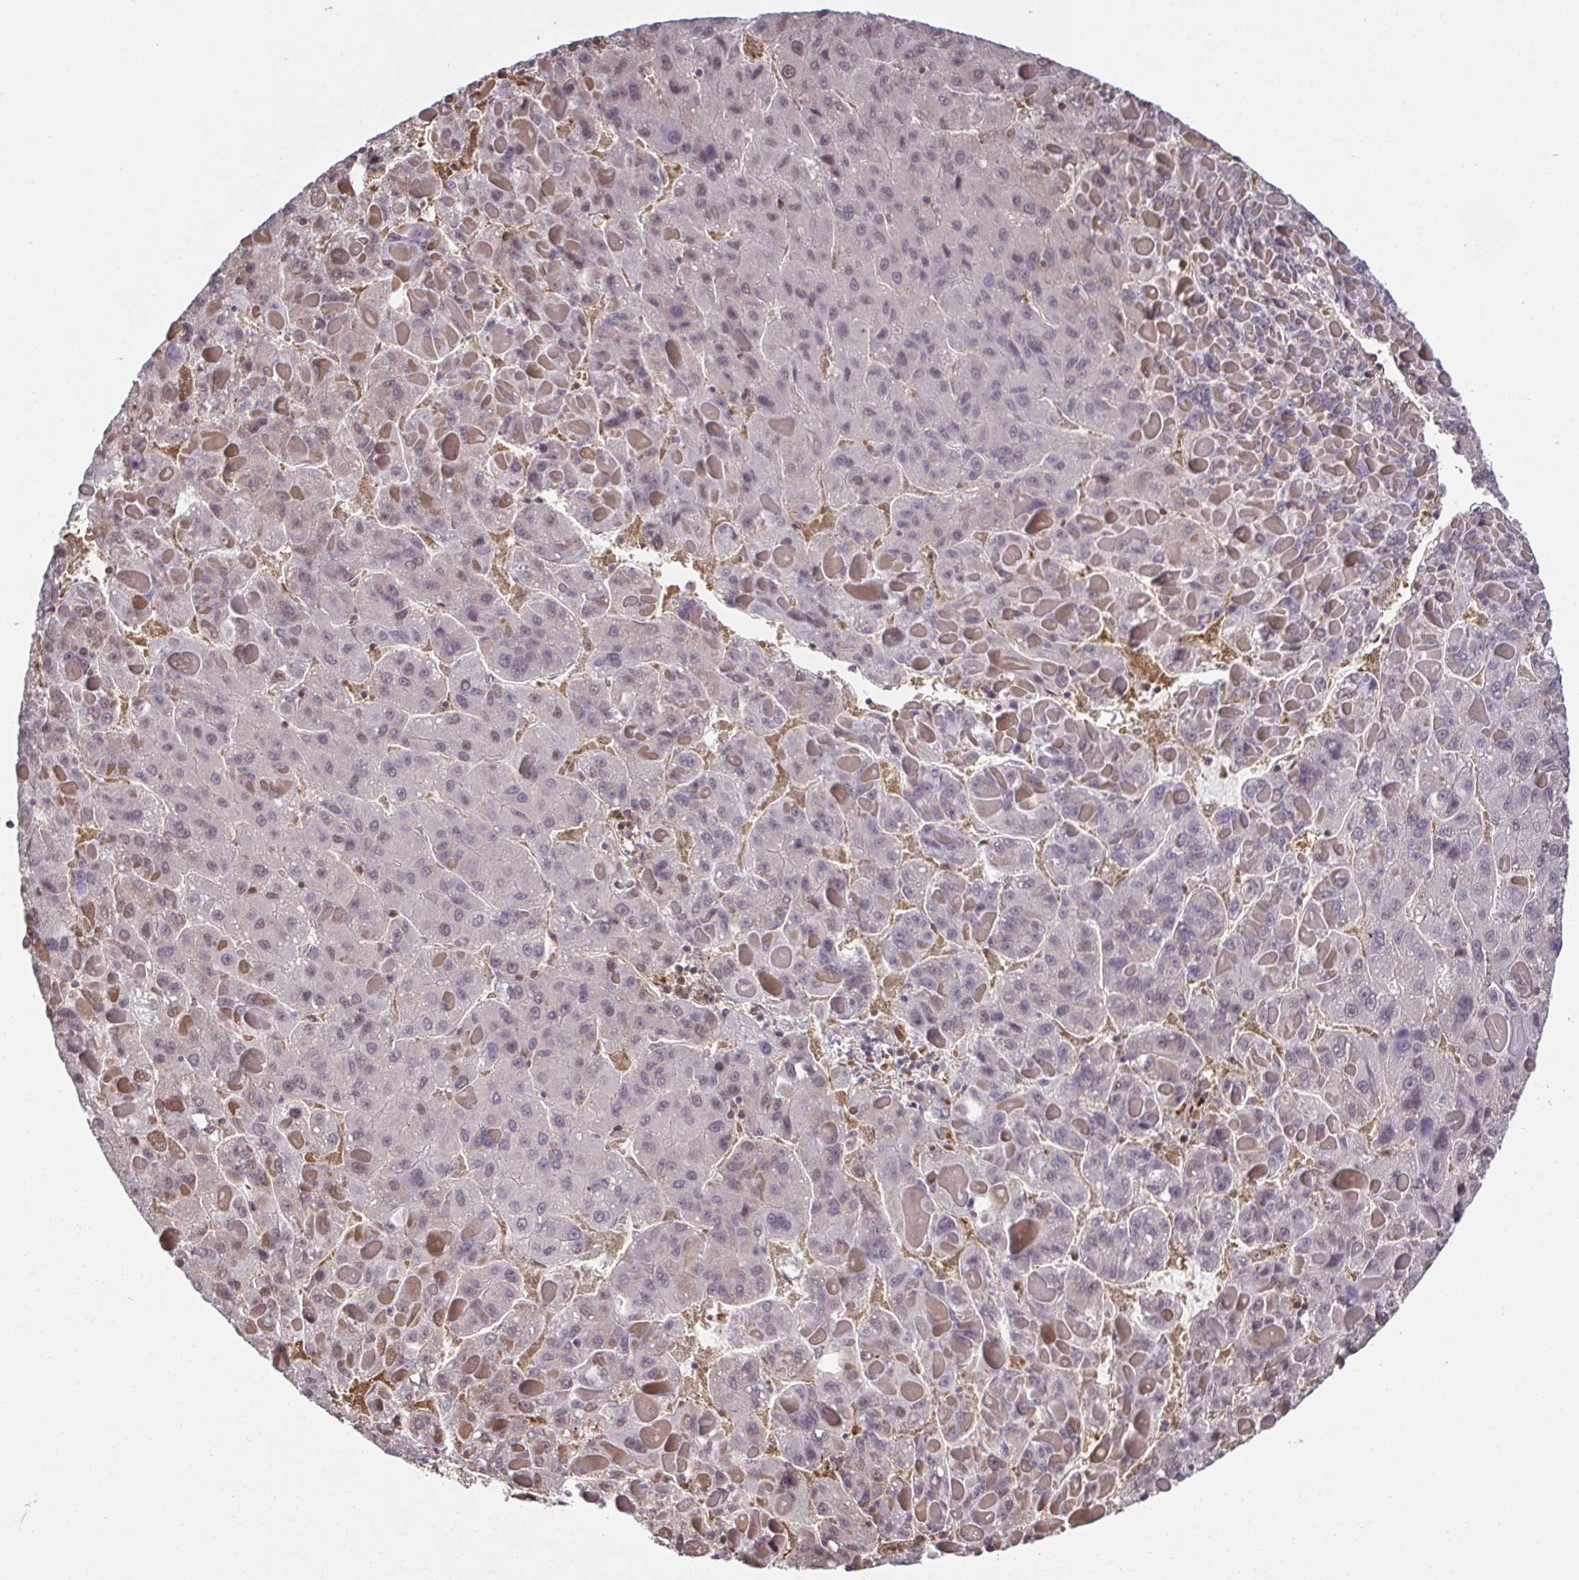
{"staining": {"intensity": "negative", "quantity": "none", "location": "none"}, "tissue": "liver cancer", "cell_type": "Tumor cells", "image_type": "cancer", "snomed": [{"axis": "morphology", "description": "Carcinoma, Hepatocellular, NOS"}, {"axis": "topography", "description": "Liver"}], "caption": "Immunohistochemistry (IHC) photomicrograph of human hepatocellular carcinoma (liver) stained for a protein (brown), which reveals no positivity in tumor cells.", "gene": "PSMB9", "patient": {"sex": "female", "age": 82}}